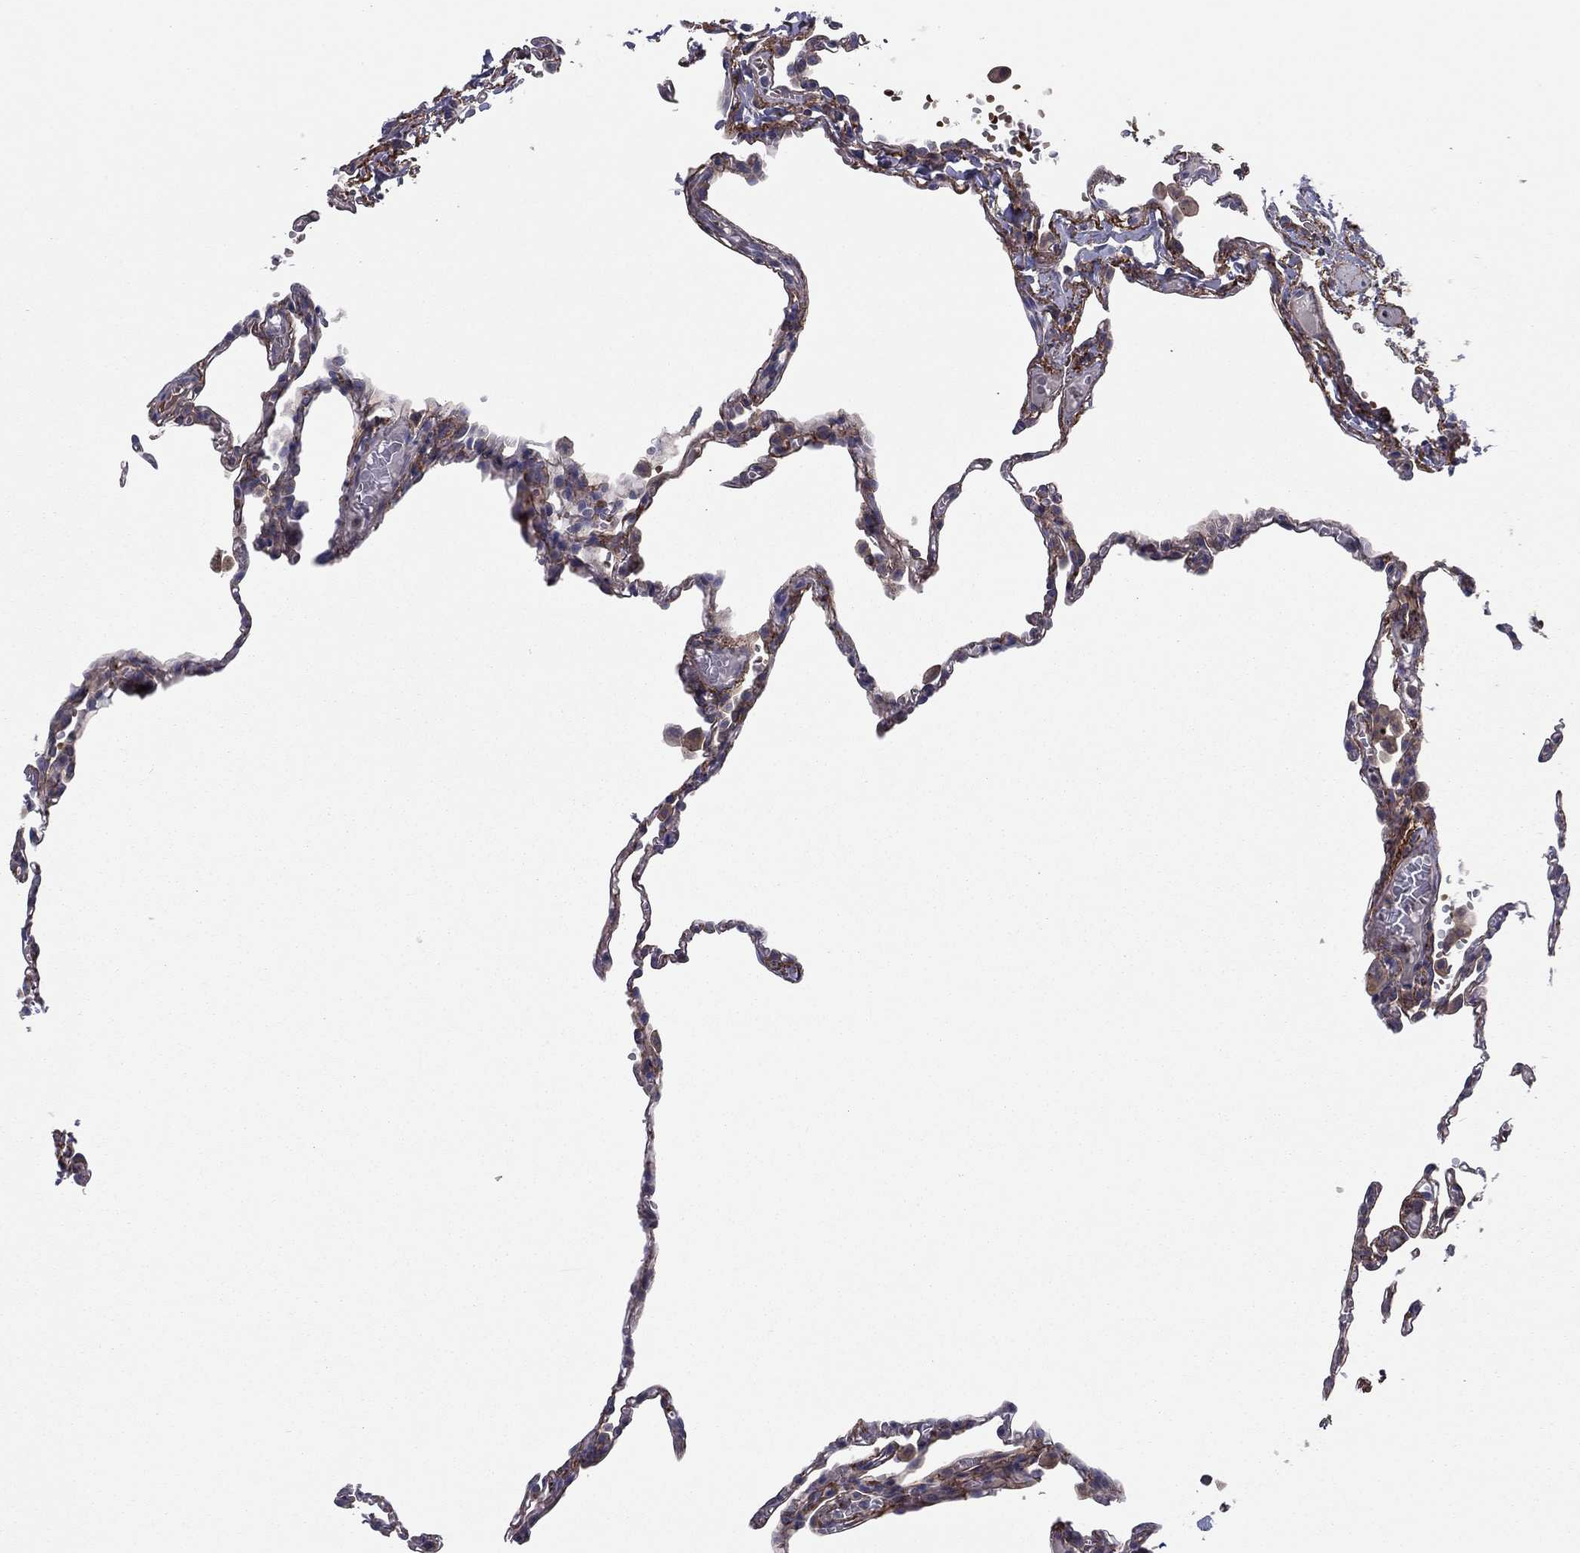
{"staining": {"intensity": "moderate", "quantity": "25%-75%", "location": "cytoplasmic/membranous"}, "tissue": "lung", "cell_type": "Alveolar cells", "image_type": "normal", "snomed": [{"axis": "morphology", "description": "Normal tissue, NOS"}, {"axis": "topography", "description": "Lung"}], "caption": "Benign lung shows moderate cytoplasmic/membranous staining in about 25%-75% of alveolar cells, visualized by immunohistochemistry. (DAB IHC with brightfield microscopy, high magnification).", "gene": "RNF123", "patient": {"sex": "male", "age": 78}}